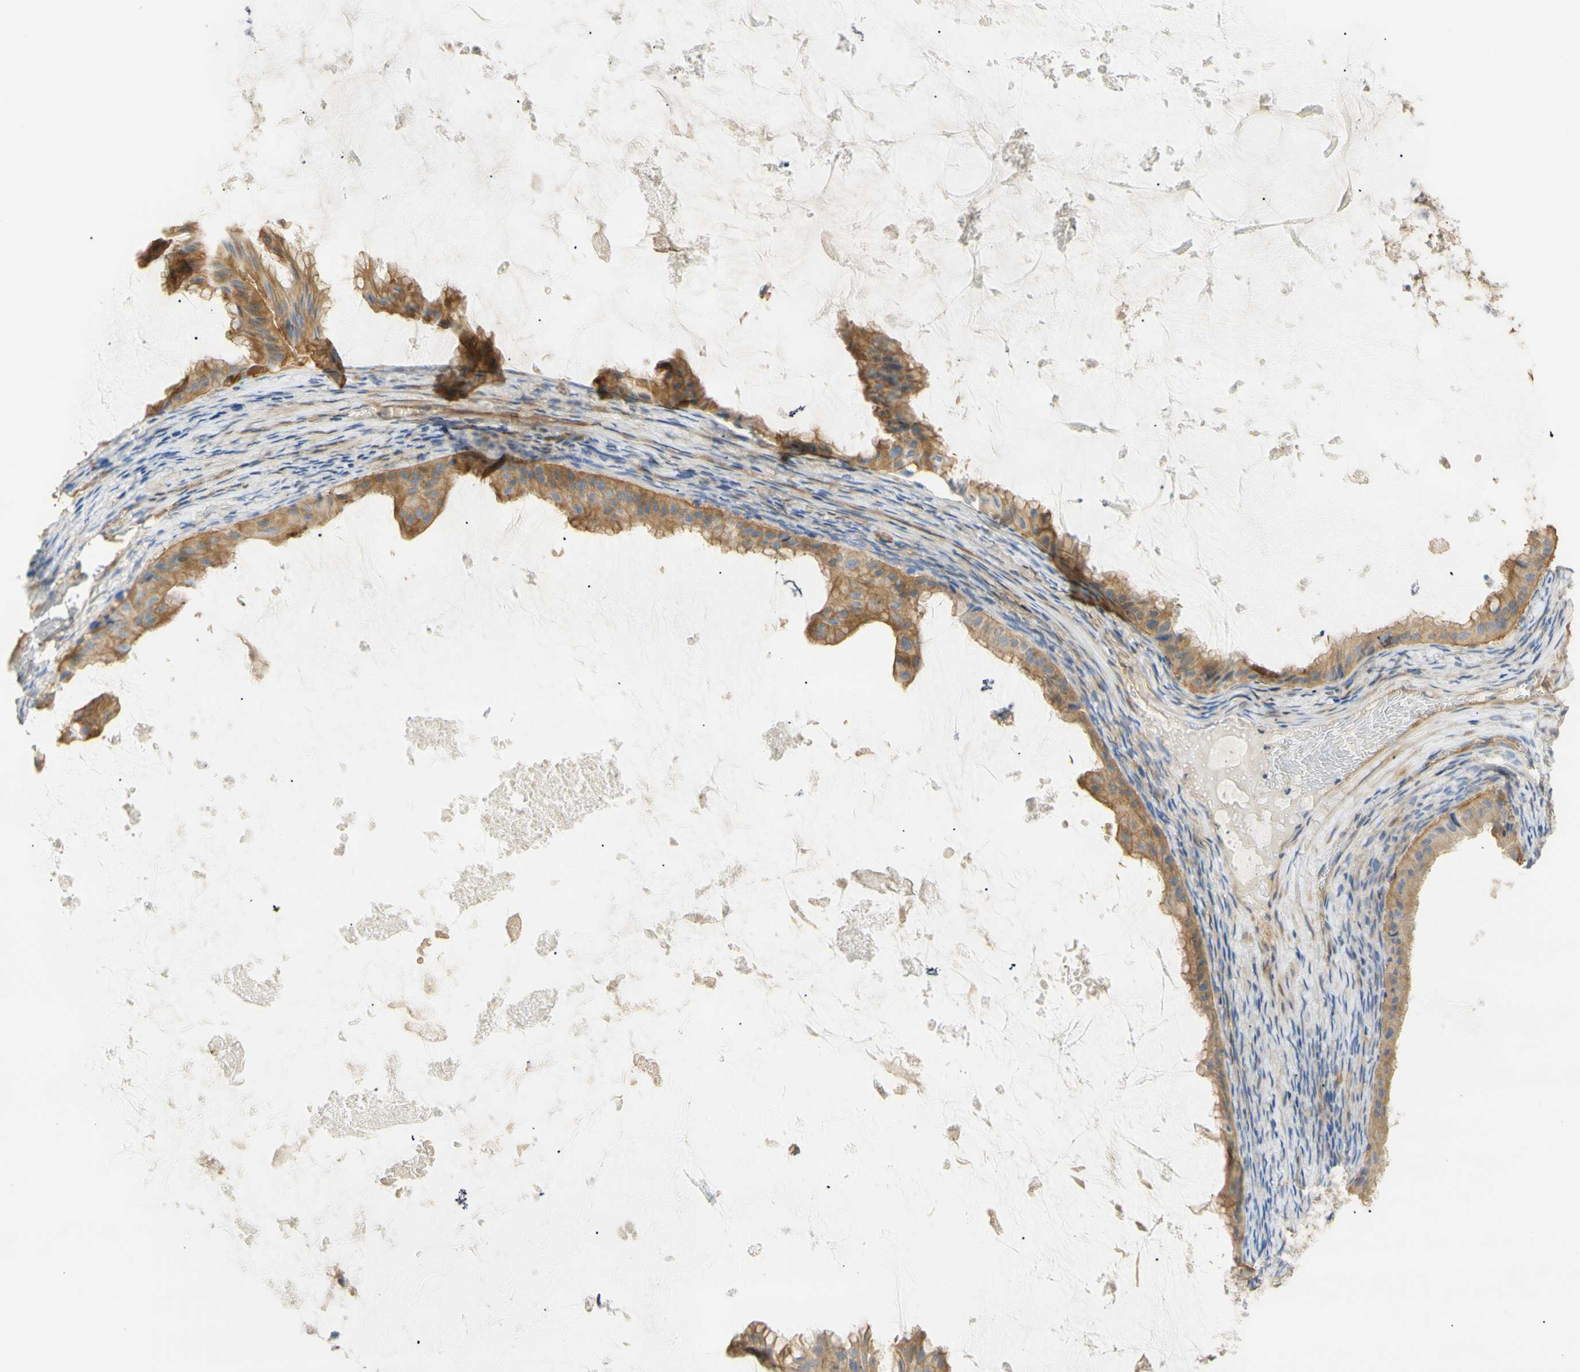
{"staining": {"intensity": "moderate", "quantity": ">75%", "location": "cytoplasmic/membranous"}, "tissue": "ovarian cancer", "cell_type": "Tumor cells", "image_type": "cancer", "snomed": [{"axis": "morphology", "description": "Cystadenocarcinoma, mucinous, NOS"}, {"axis": "topography", "description": "Ovary"}], "caption": "A high-resolution histopathology image shows immunohistochemistry (IHC) staining of mucinous cystadenocarcinoma (ovarian), which demonstrates moderate cytoplasmic/membranous positivity in about >75% of tumor cells. (brown staining indicates protein expression, while blue staining denotes nuclei).", "gene": "KCNE4", "patient": {"sex": "female", "age": 61}}